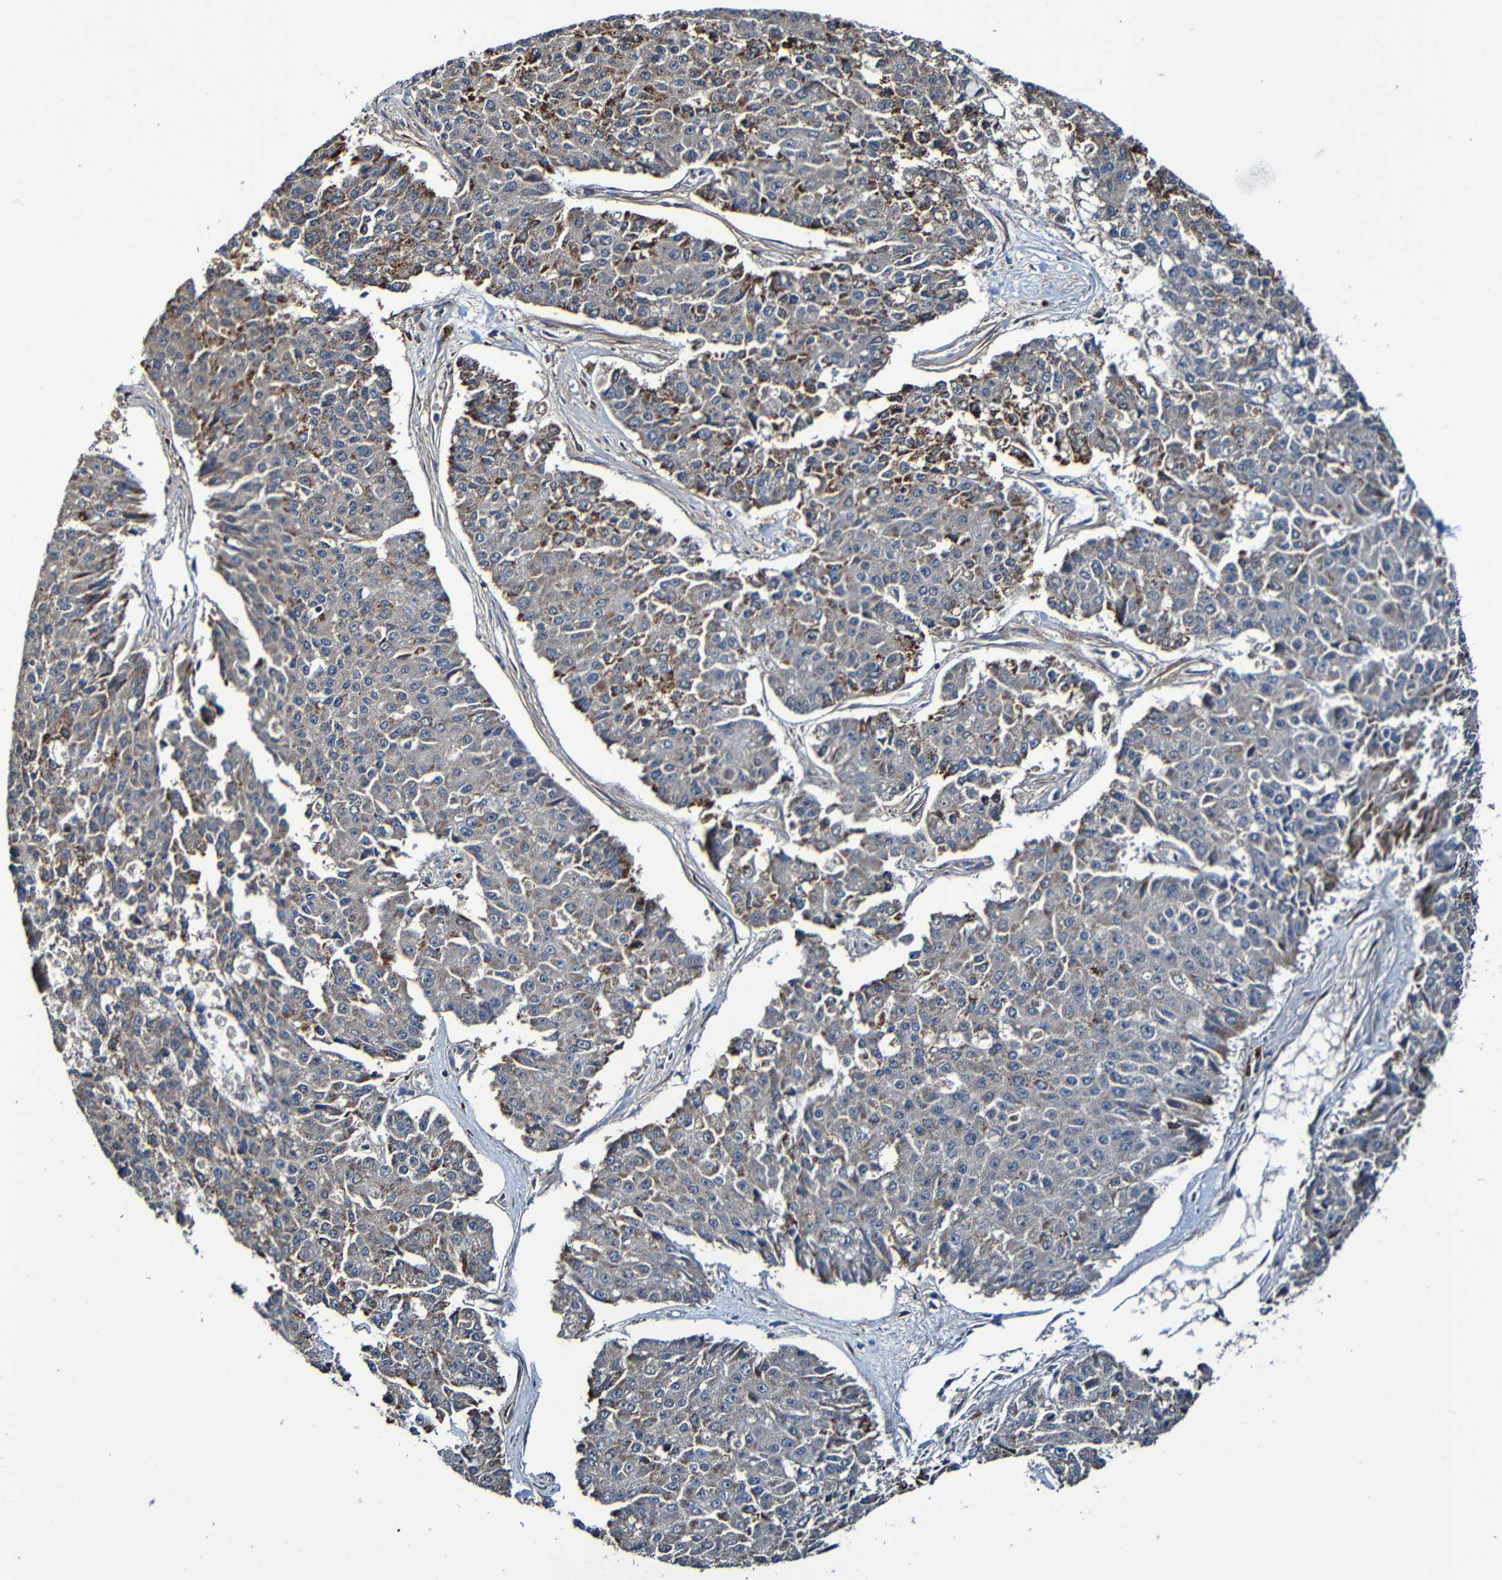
{"staining": {"intensity": "moderate", "quantity": "25%-75%", "location": "cytoplasmic/membranous"}, "tissue": "pancreatic cancer", "cell_type": "Tumor cells", "image_type": "cancer", "snomed": [{"axis": "morphology", "description": "Adenocarcinoma, NOS"}, {"axis": "topography", "description": "Pancreas"}], "caption": "Protein staining demonstrates moderate cytoplasmic/membranous staining in about 25%-75% of tumor cells in pancreatic cancer.", "gene": "ADAM15", "patient": {"sex": "male", "age": 50}}